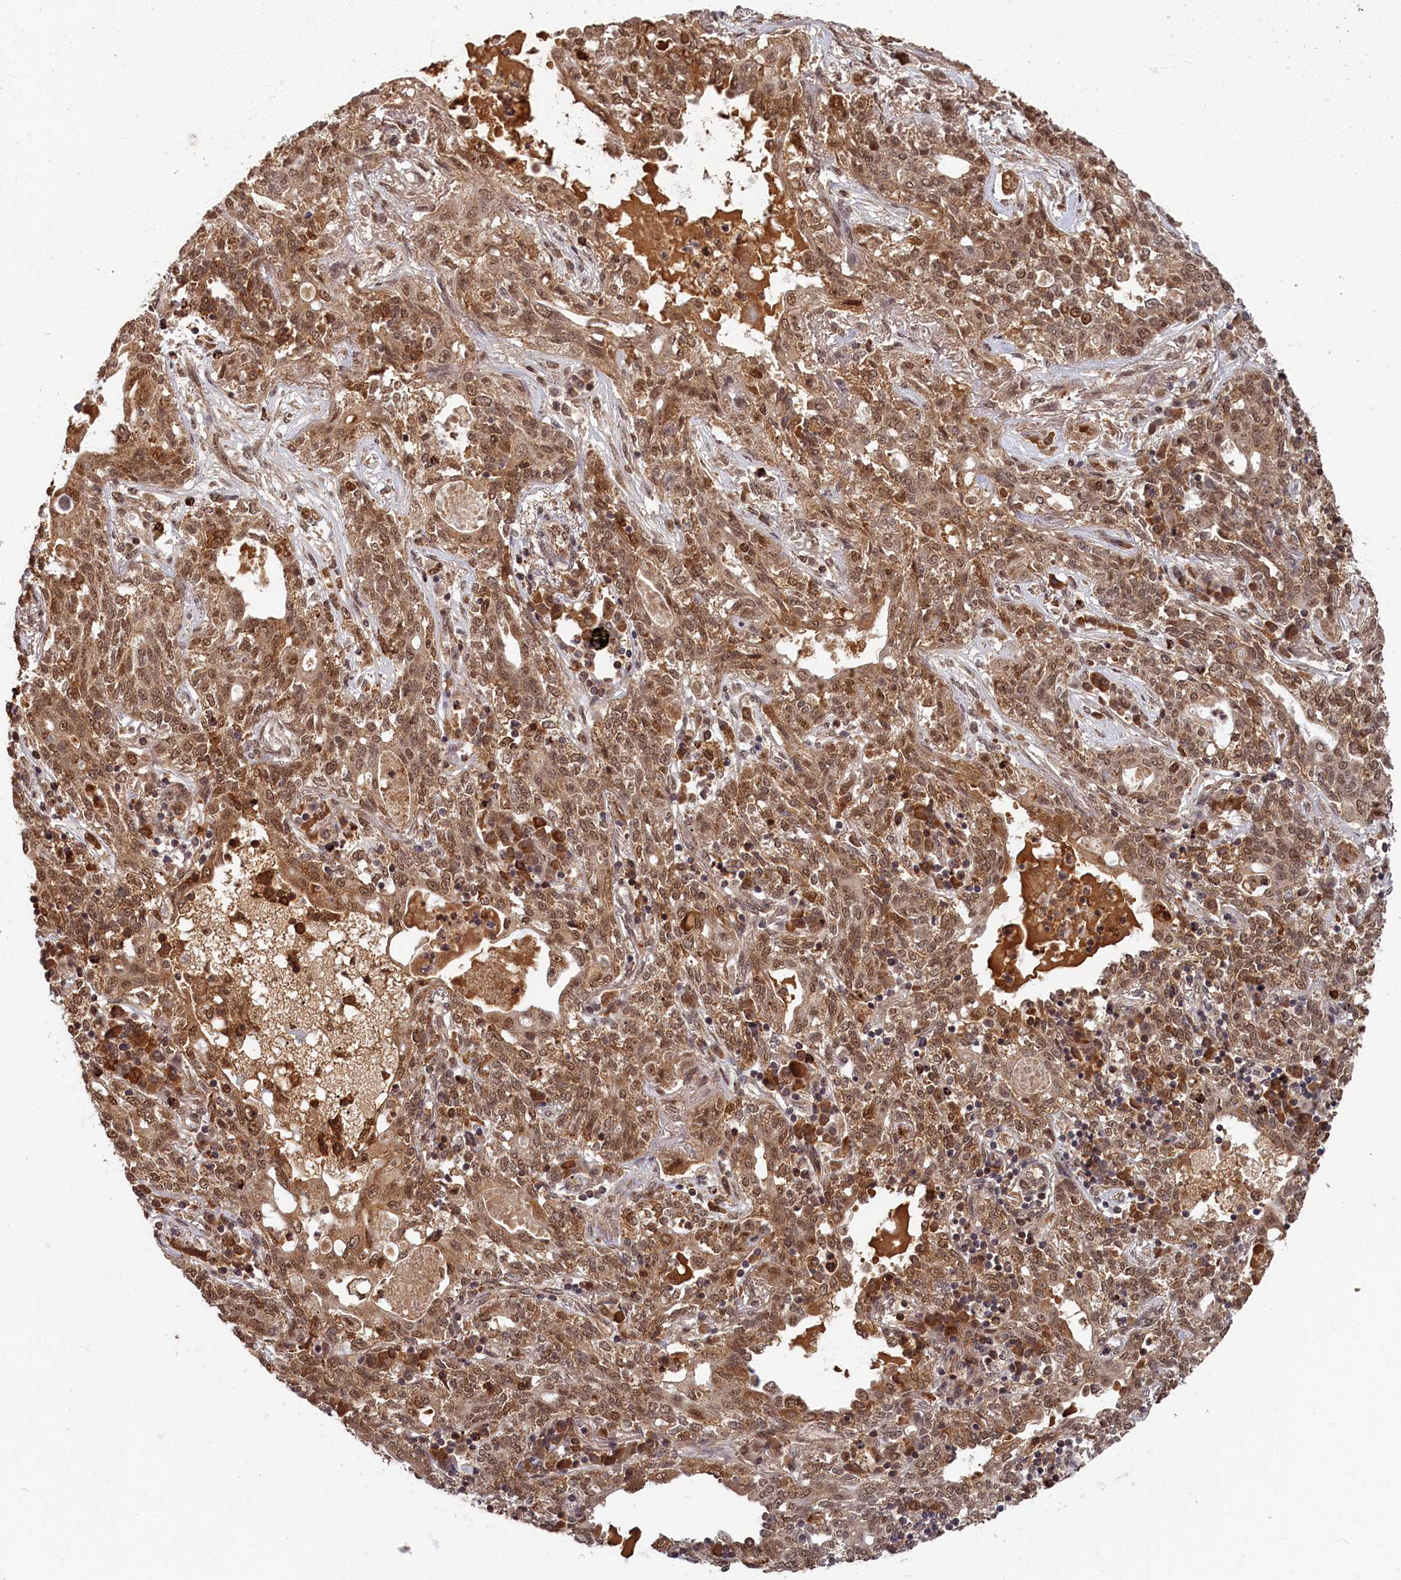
{"staining": {"intensity": "moderate", "quantity": ">75%", "location": "cytoplasmic/membranous,nuclear"}, "tissue": "lung cancer", "cell_type": "Tumor cells", "image_type": "cancer", "snomed": [{"axis": "morphology", "description": "Squamous cell carcinoma, NOS"}, {"axis": "topography", "description": "Lung"}], "caption": "Immunohistochemical staining of human lung squamous cell carcinoma displays medium levels of moderate cytoplasmic/membranous and nuclear protein staining in about >75% of tumor cells.", "gene": "BRCA1", "patient": {"sex": "female", "age": 70}}